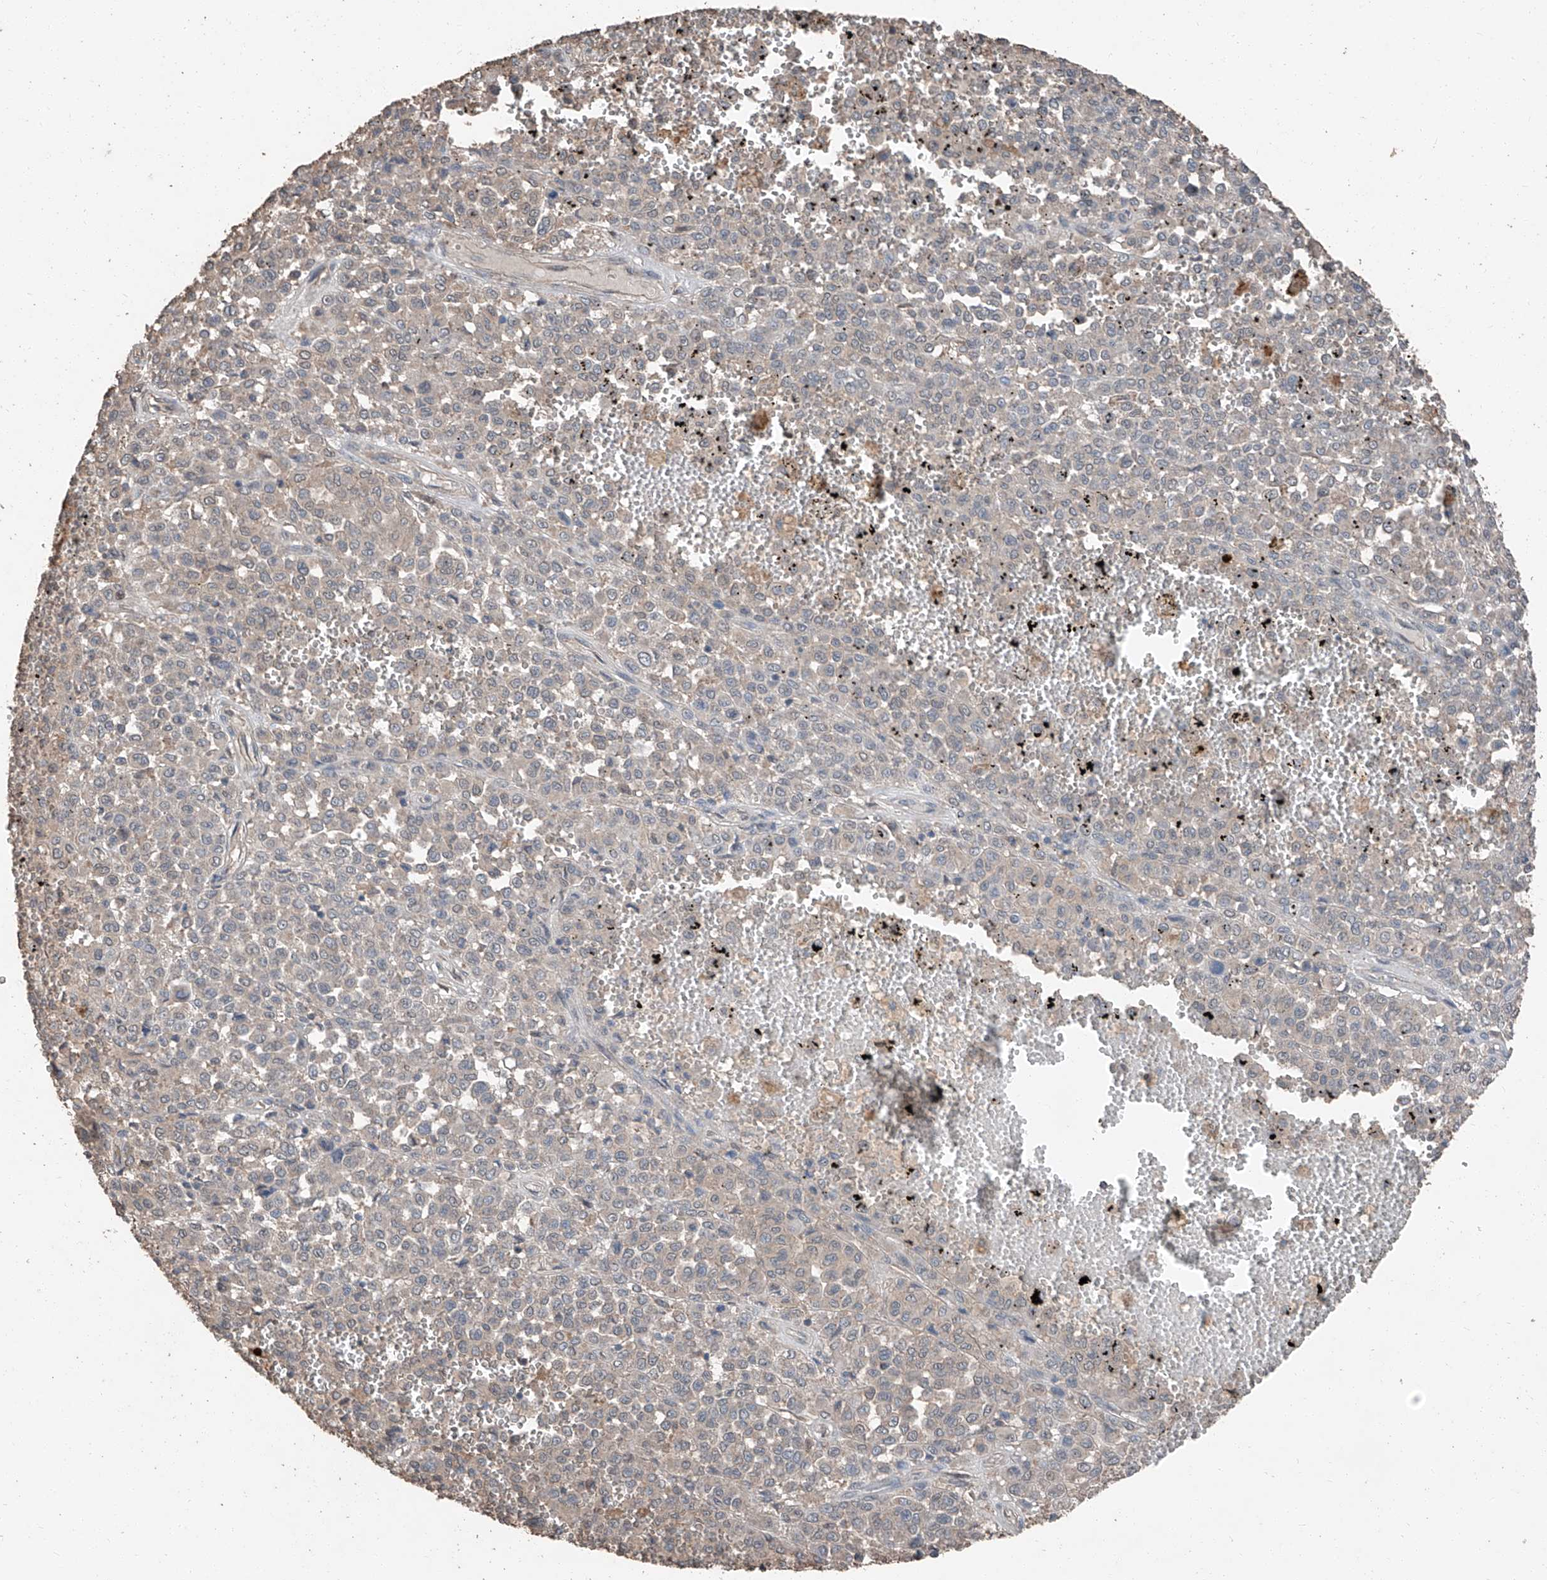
{"staining": {"intensity": "negative", "quantity": "none", "location": "none"}, "tissue": "melanoma", "cell_type": "Tumor cells", "image_type": "cancer", "snomed": [{"axis": "morphology", "description": "Malignant melanoma, Metastatic site"}, {"axis": "topography", "description": "Pancreas"}], "caption": "IHC micrograph of human malignant melanoma (metastatic site) stained for a protein (brown), which exhibits no positivity in tumor cells.", "gene": "MAMLD1", "patient": {"sex": "female", "age": 30}}